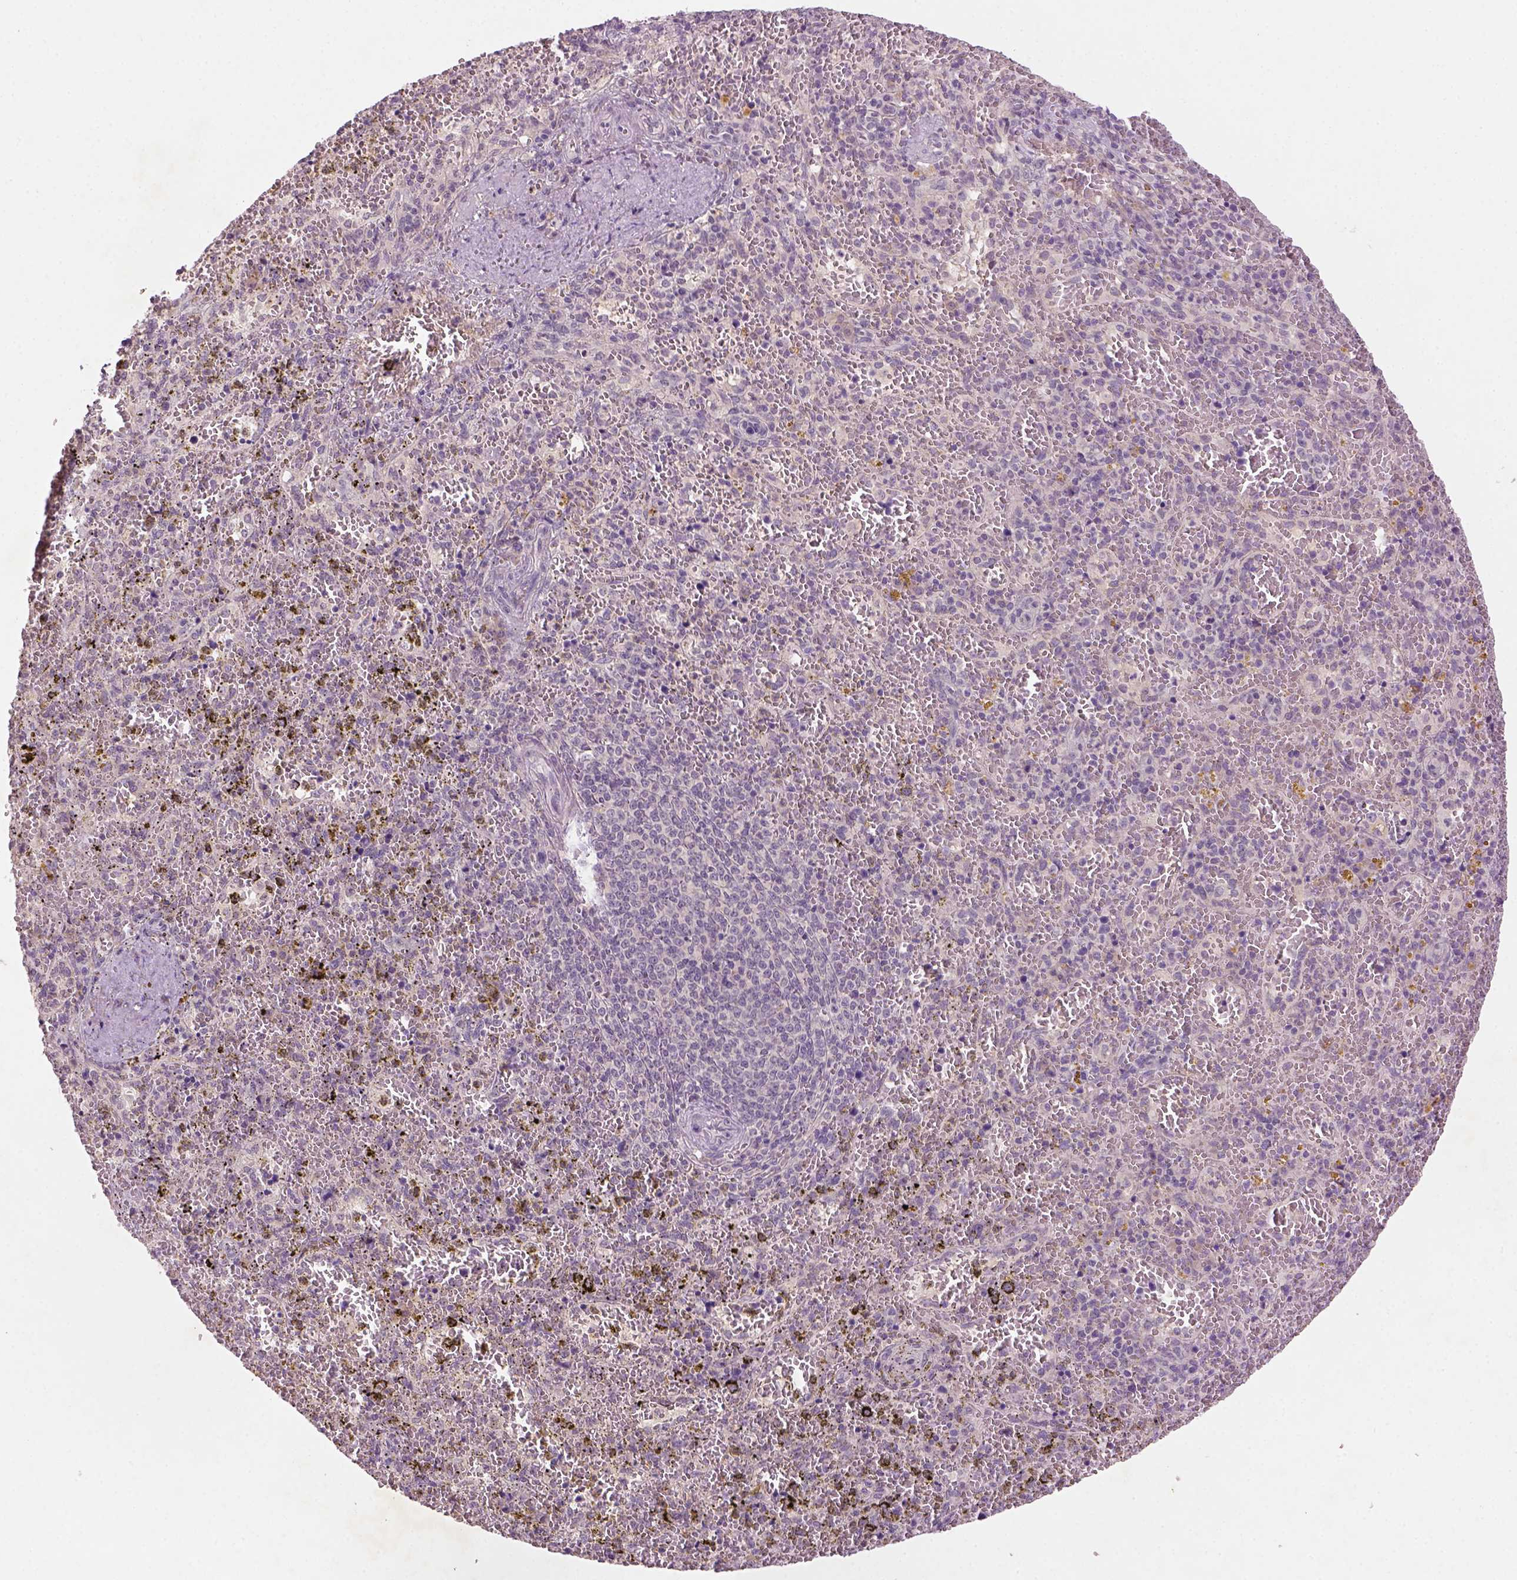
{"staining": {"intensity": "negative", "quantity": "none", "location": "none"}, "tissue": "spleen", "cell_type": "Cells in red pulp", "image_type": "normal", "snomed": [{"axis": "morphology", "description": "Normal tissue, NOS"}, {"axis": "topography", "description": "Spleen"}], "caption": "The image displays no staining of cells in red pulp in benign spleen.", "gene": "NLGN2", "patient": {"sex": "female", "age": 50}}